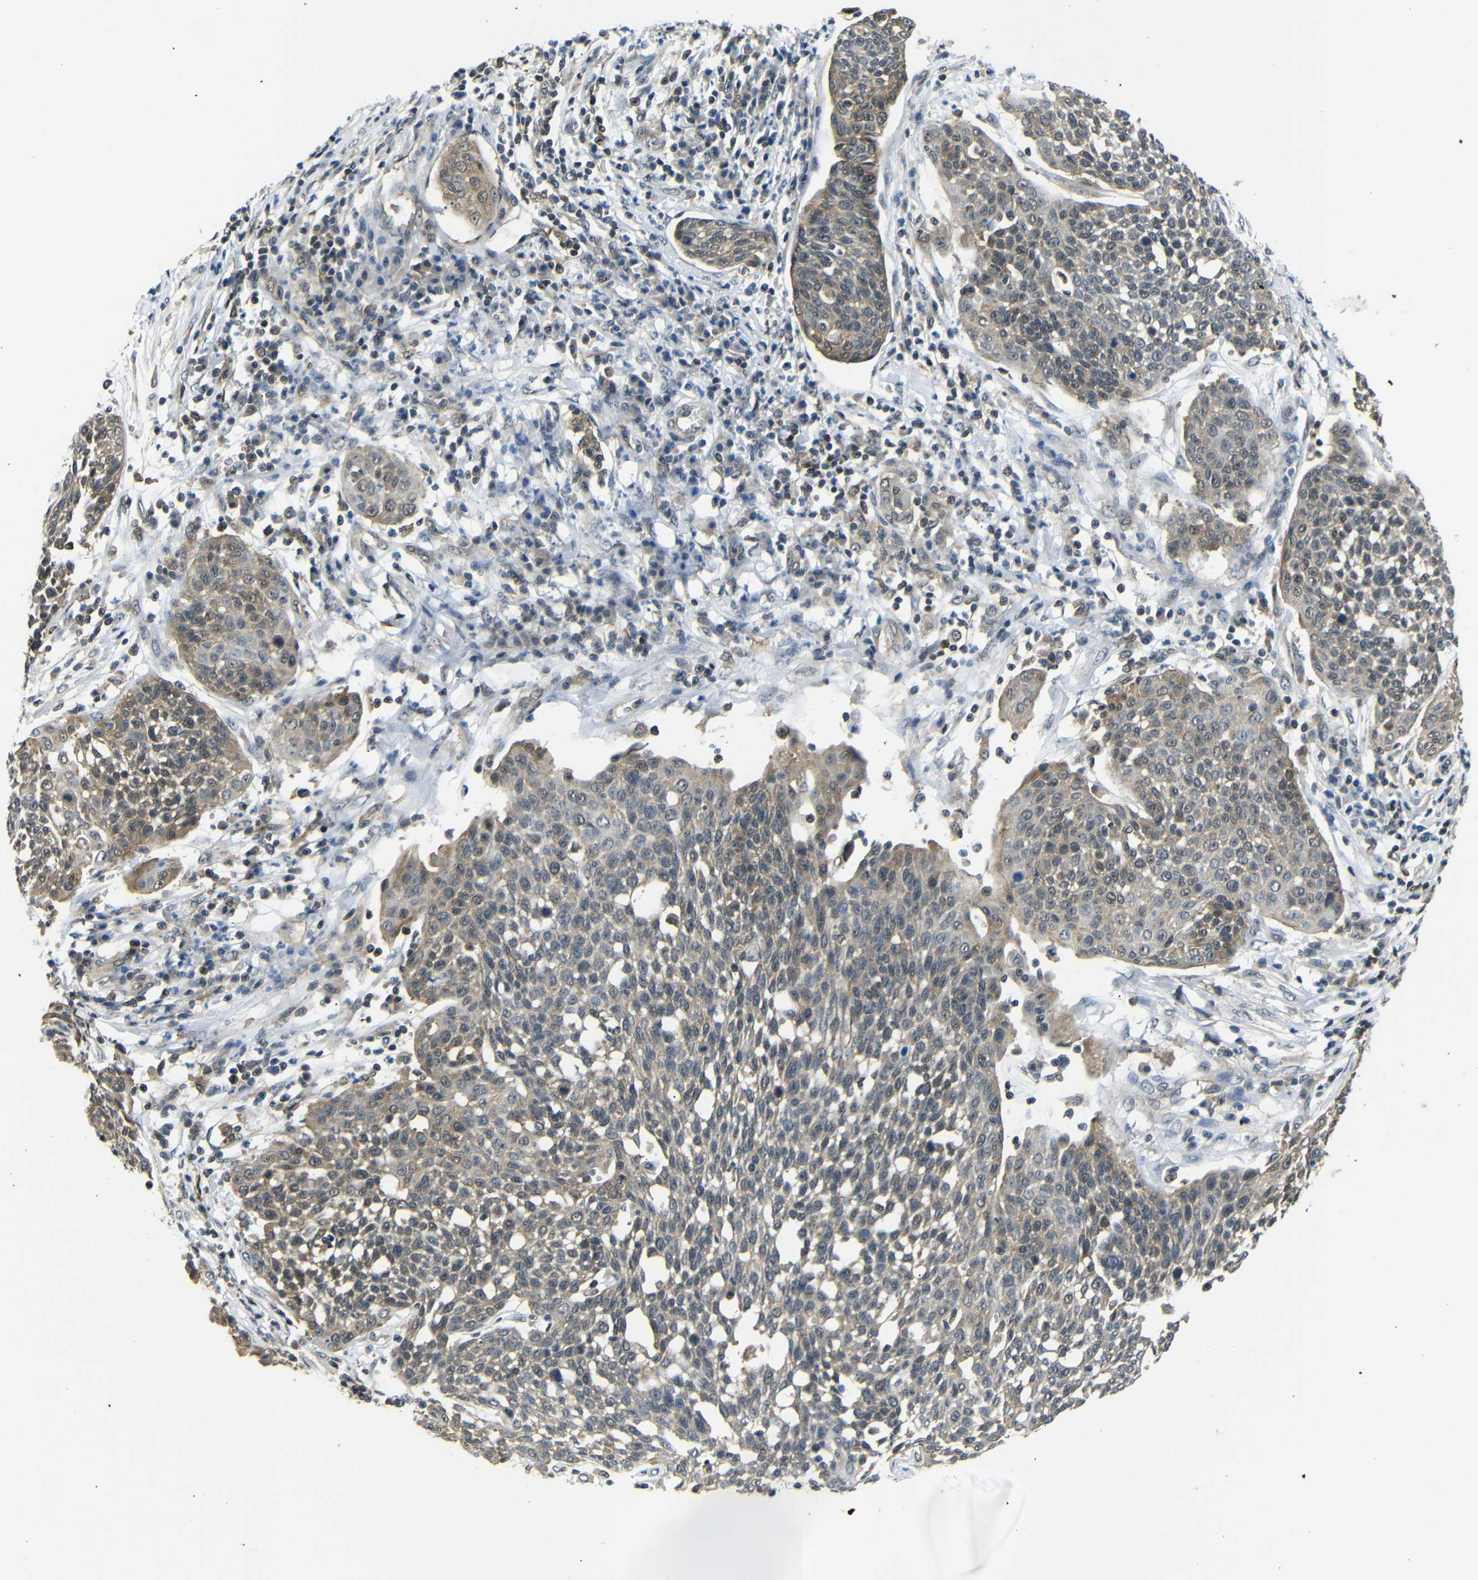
{"staining": {"intensity": "weak", "quantity": "25%-75%", "location": "cytoplasmic/membranous"}, "tissue": "cervical cancer", "cell_type": "Tumor cells", "image_type": "cancer", "snomed": [{"axis": "morphology", "description": "Squamous cell carcinoma, NOS"}, {"axis": "topography", "description": "Cervix"}], "caption": "The immunohistochemical stain shows weak cytoplasmic/membranous expression in tumor cells of cervical cancer tissue.", "gene": "UBXN1", "patient": {"sex": "female", "age": 34}}